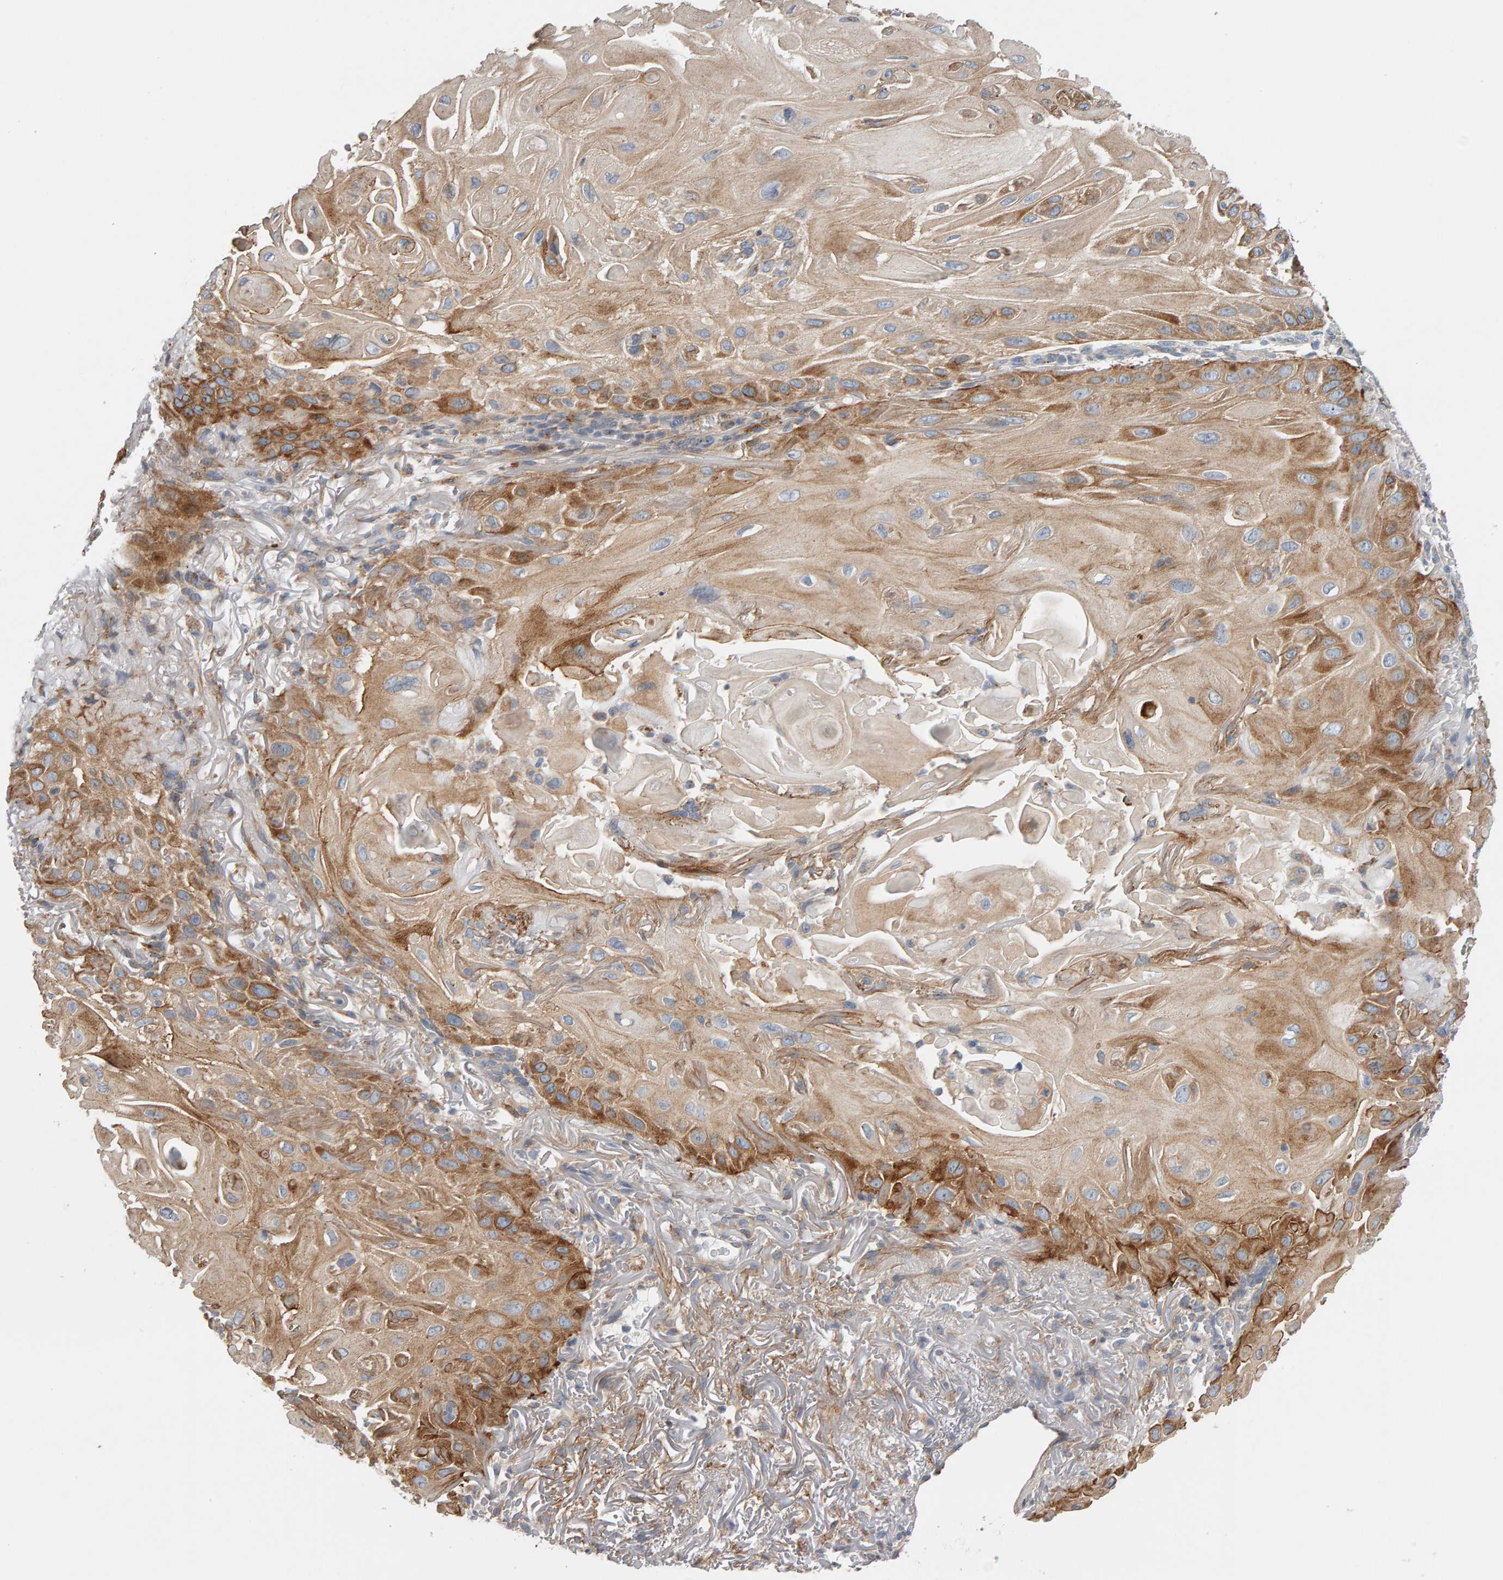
{"staining": {"intensity": "moderate", "quantity": ">75%", "location": "cytoplasmic/membranous"}, "tissue": "skin cancer", "cell_type": "Tumor cells", "image_type": "cancer", "snomed": [{"axis": "morphology", "description": "Squamous cell carcinoma, NOS"}, {"axis": "topography", "description": "Skin"}], "caption": "DAB immunohistochemical staining of human squamous cell carcinoma (skin) shows moderate cytoplasmic/membranous protein positivity in about >75% of tumor cells.", "gene": "ENGASE", "patient": {"sex": "female", "age": 77}}